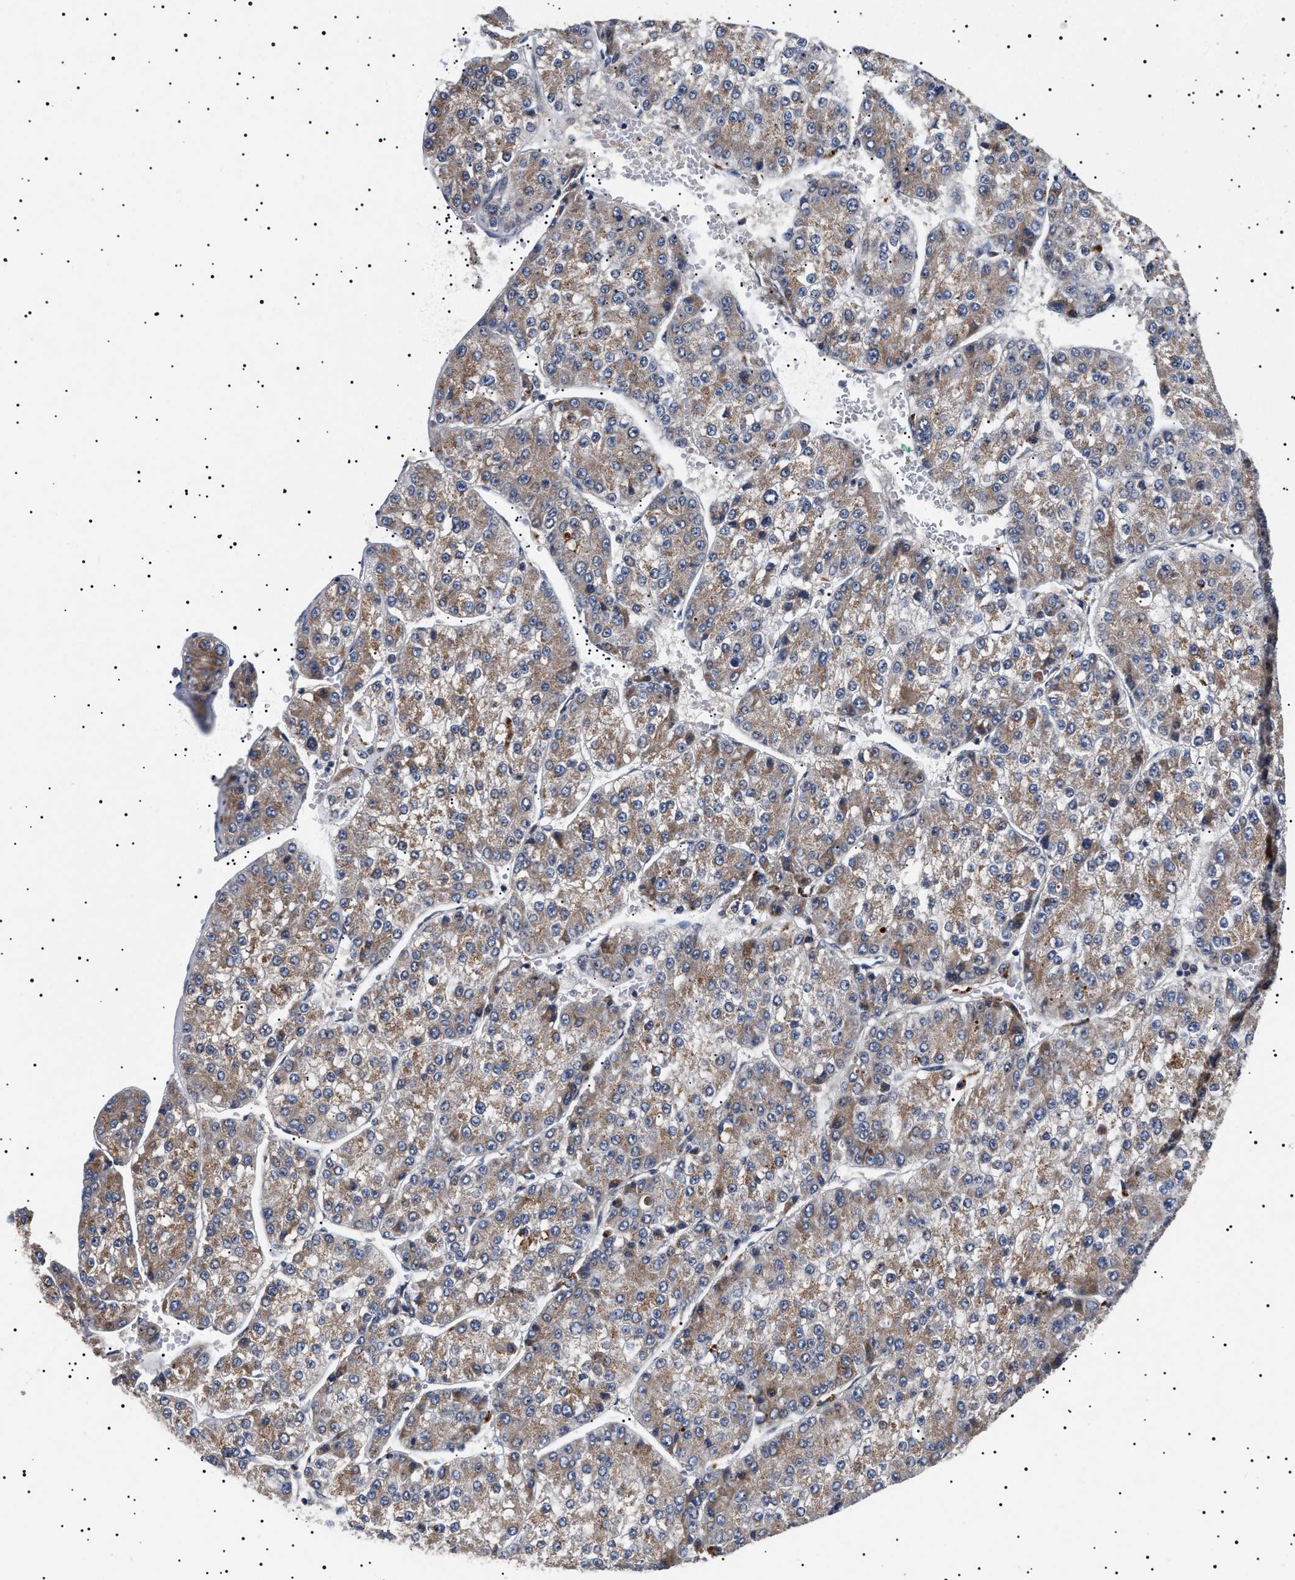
{"staining": {"intensity": "weak", "quantity": ">75%", "location": "cytoplasmic/membranous"}, "tissue": "liver cancer", "cell_type": "Tumor cells", "image_type": "cancer", "snomed": [{"axis": "morphology", "description": "Carcinoma, Hepatocellular, NOS"}, {"axis": "topography", "description": "Liver"}], "caption": "IHC of liver cancer demonstrates low levels of weak cytoplasmic/membranous staining in approximately >75% of tumor cells.", "gene": "RAB34", "patient": {"sex": "female", "age": 73}}